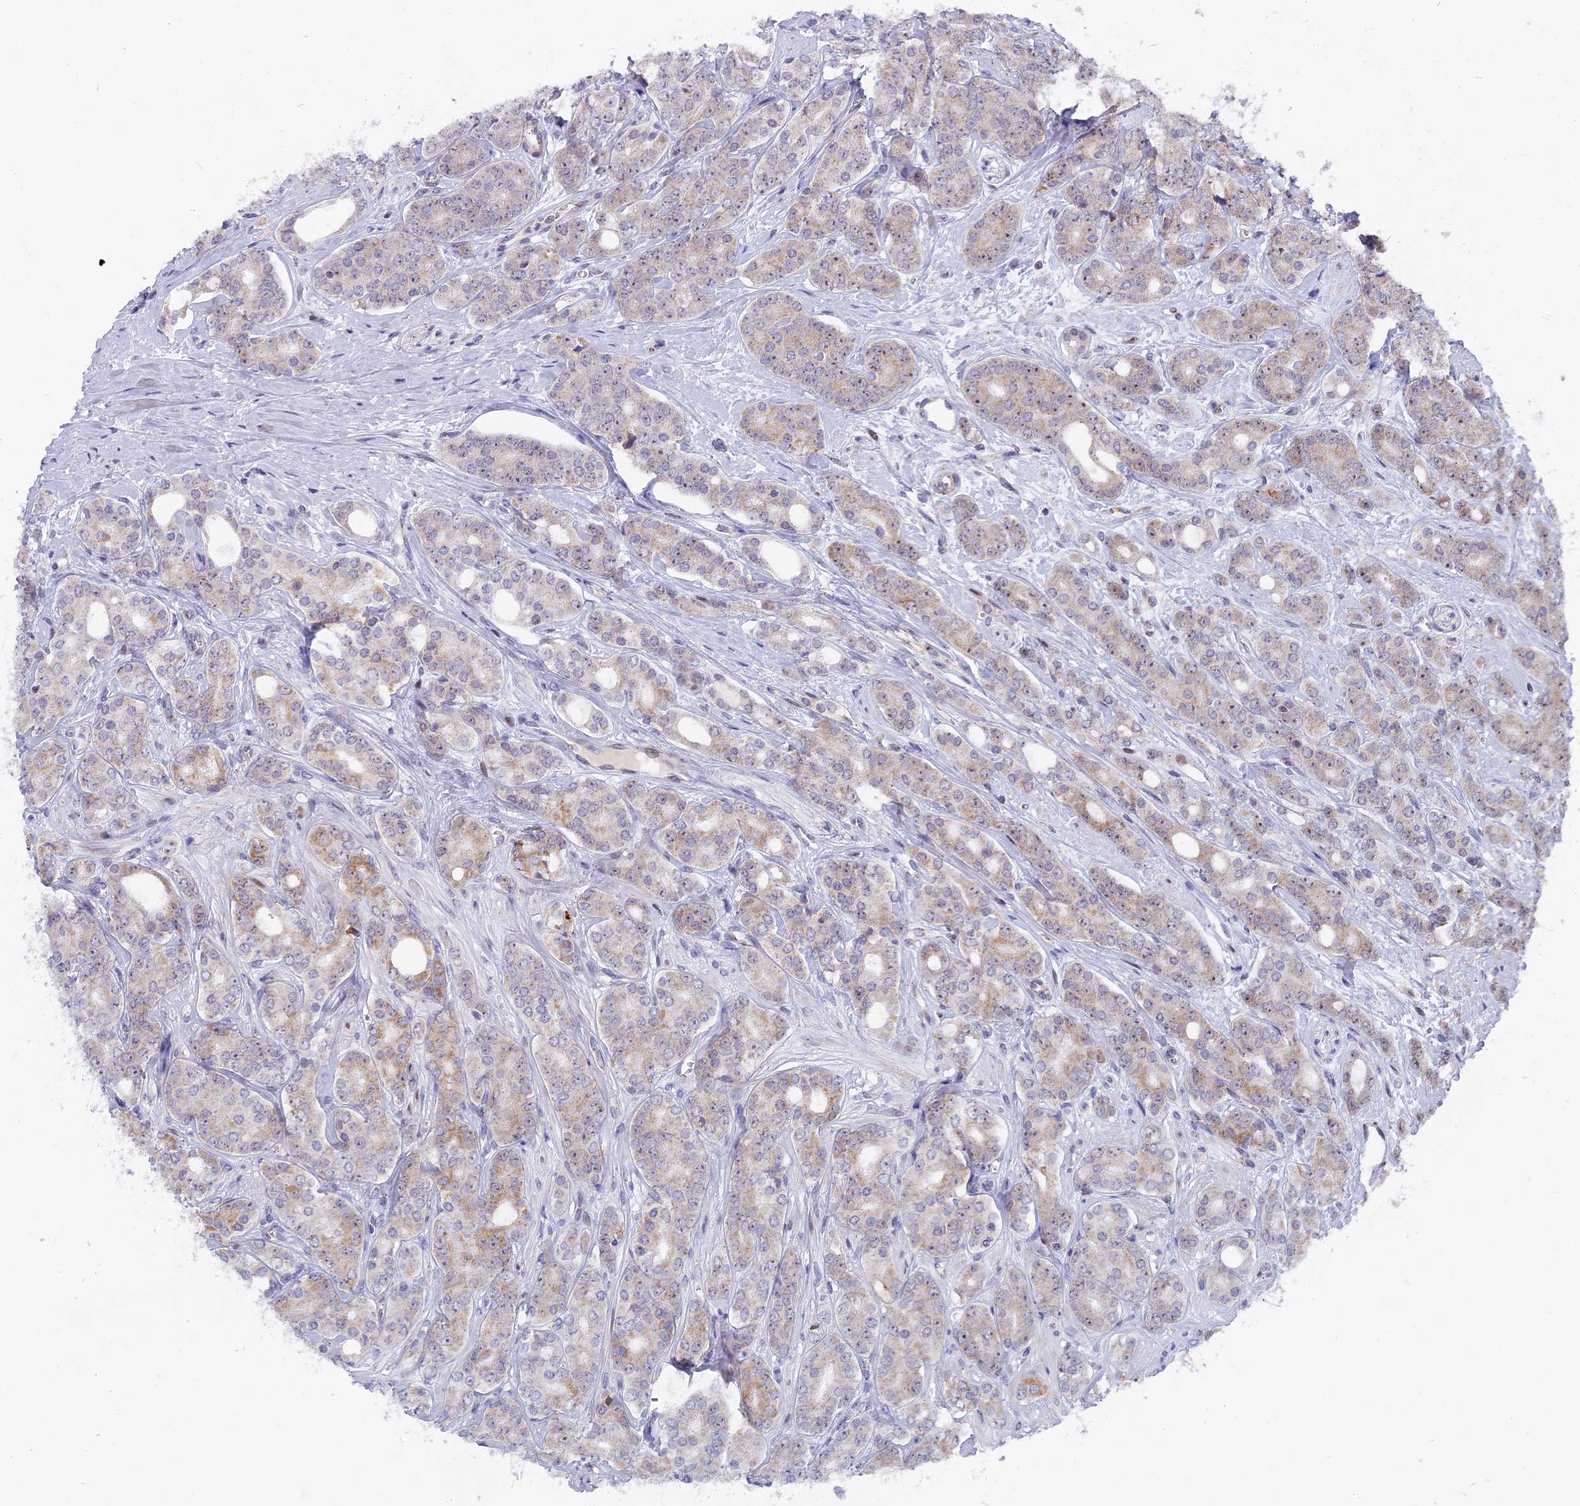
{"staining": {"intensity": "weak", "quantity": "25%-75%", "location": "cytoplasmic/membranous"}, "tissue": "prostate cancer", "cell_type": "Tumor cells", "image_type": "cancer", "snomed": [{"axis": "morphology", "description": "Adenocarcinoma, High grade"}, {"axis": "topography", "description": "Prostate"}], "caption": "This photomicrograph demonstrates immunohistochemistry staining of human prostate adenocarcinoma (high-grade), with low weak cytoplasmic/membranous positivity in approximately 25%-75% of tumor cells.", "gene": "DTWD1", "patient": {"sex": "male", "age": 62}}